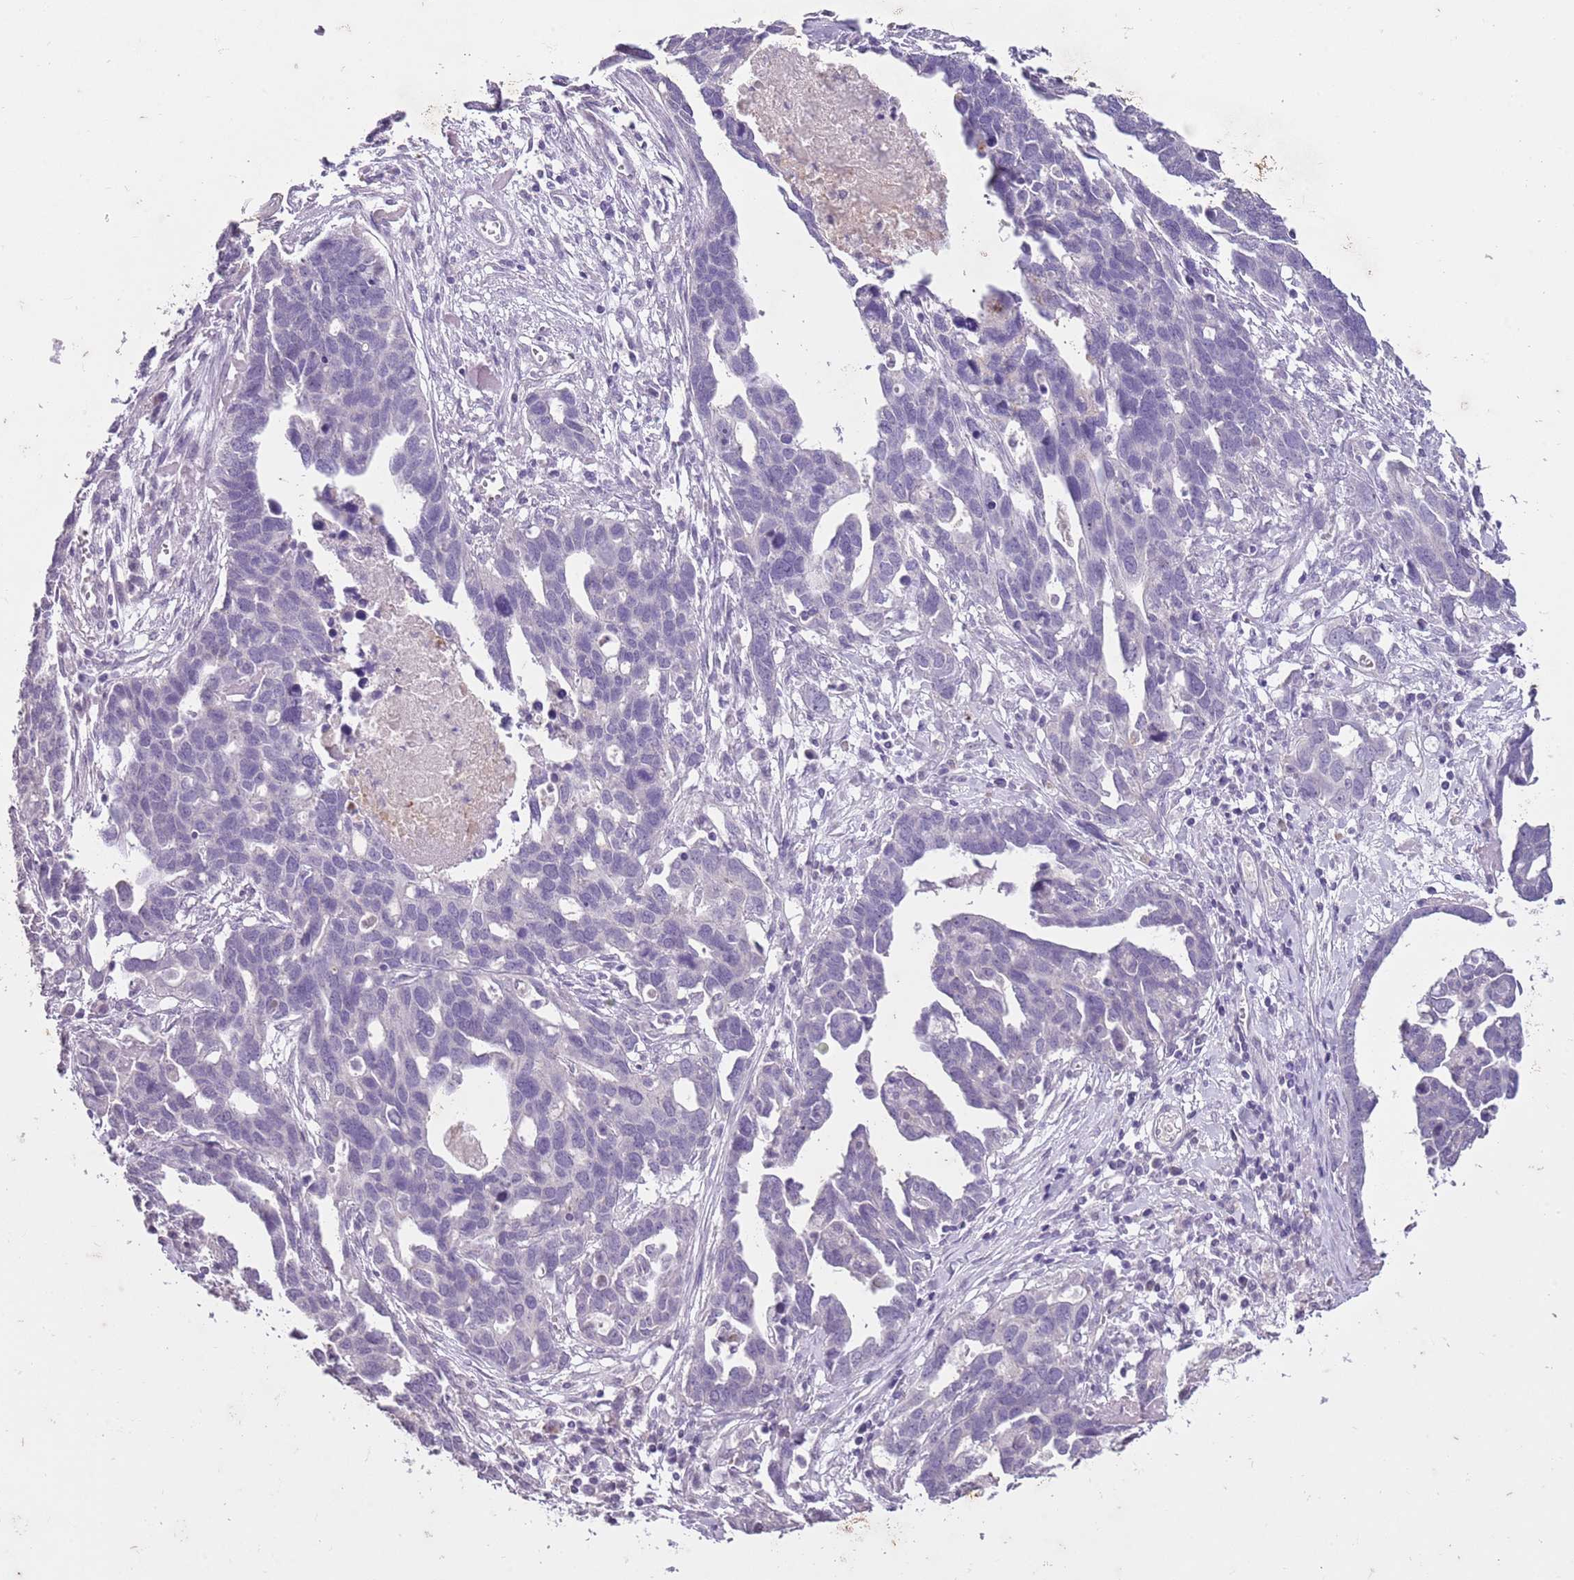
{"staining": {"intensity": "negative", "quantity": "none", "location": "none"}, "tissue": "ovarian cancer", "cell_type": "Tumor cells", "image_type": "cancer", "snomed": [{"axis": "morphology", "description": "Cystadenocarcinoma, serous, NOS"}, {"axis": "topography", "description": "Ovary"}], "caption": "Tumor cells are negative for brown protein staining in ovarian cancer. (Stains: DAB (3,3'-diaminobenzidine) IHC with hematoxylin counter stain, Microscopy: brightfield microscopy at high magnification).", "gene": "SLC35E3", "patient": {"sex": "female", "age": 54}}